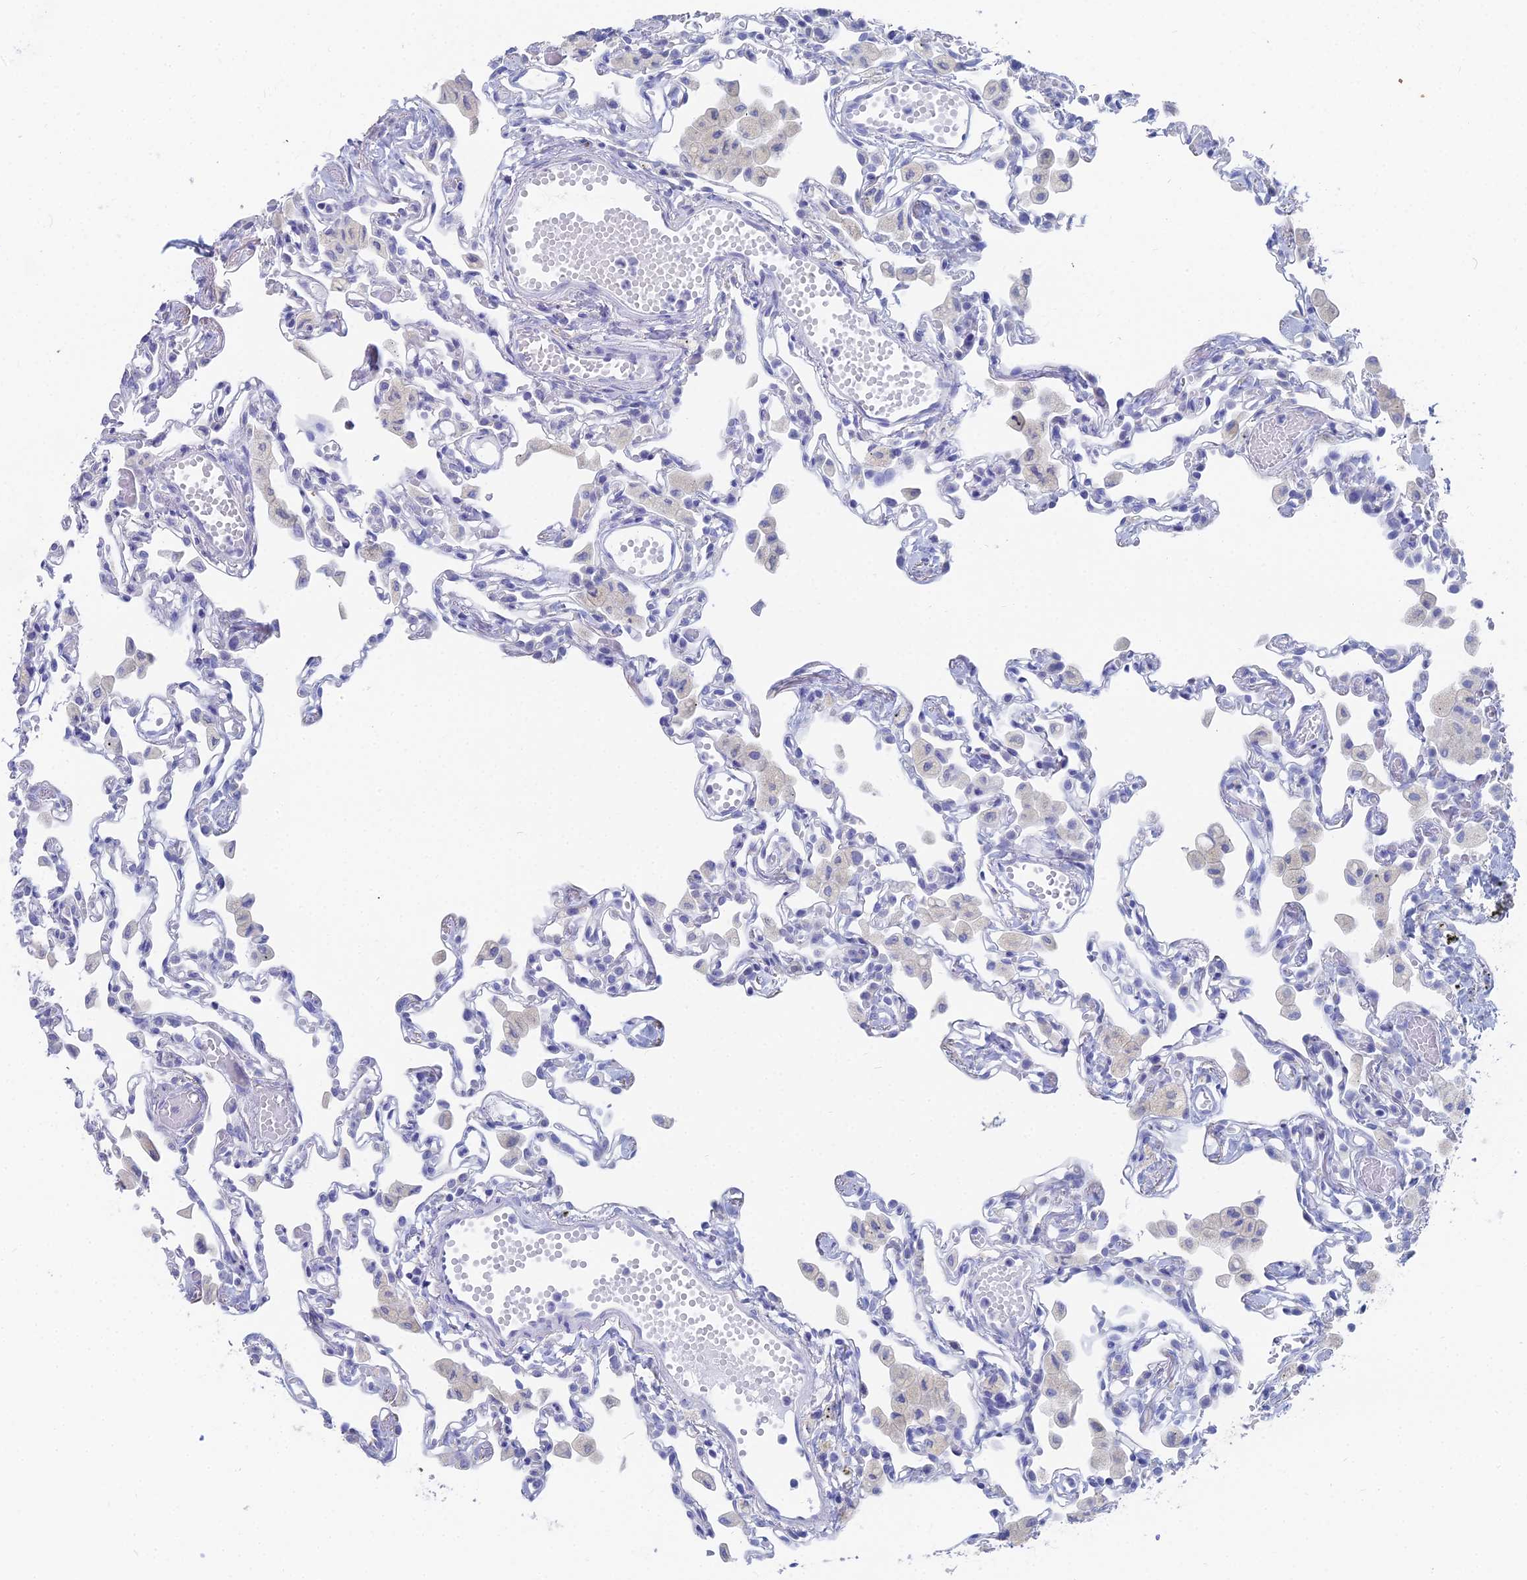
{"staining": {"intensity": "negative", "quantity": "none", "location": "none"}, "tissue": "lung", "cell_type": "Alveolar cells", "image_type": "normal", "snomed": [{"axis": "morphology", "description": "Normal tissue, NOS"}, {"axis": "topography", "description": "Bronchus"}, {"axis": "topography", "description": "Lung"}], "caption": "This is a histopathology image of immunohistochemistry staining of benign lung, which shows no positivity in alveolar cells. Nuclei are stained in blue.", "gene": "TNNT3", "patient": {"sex": "female", "age": 49}}